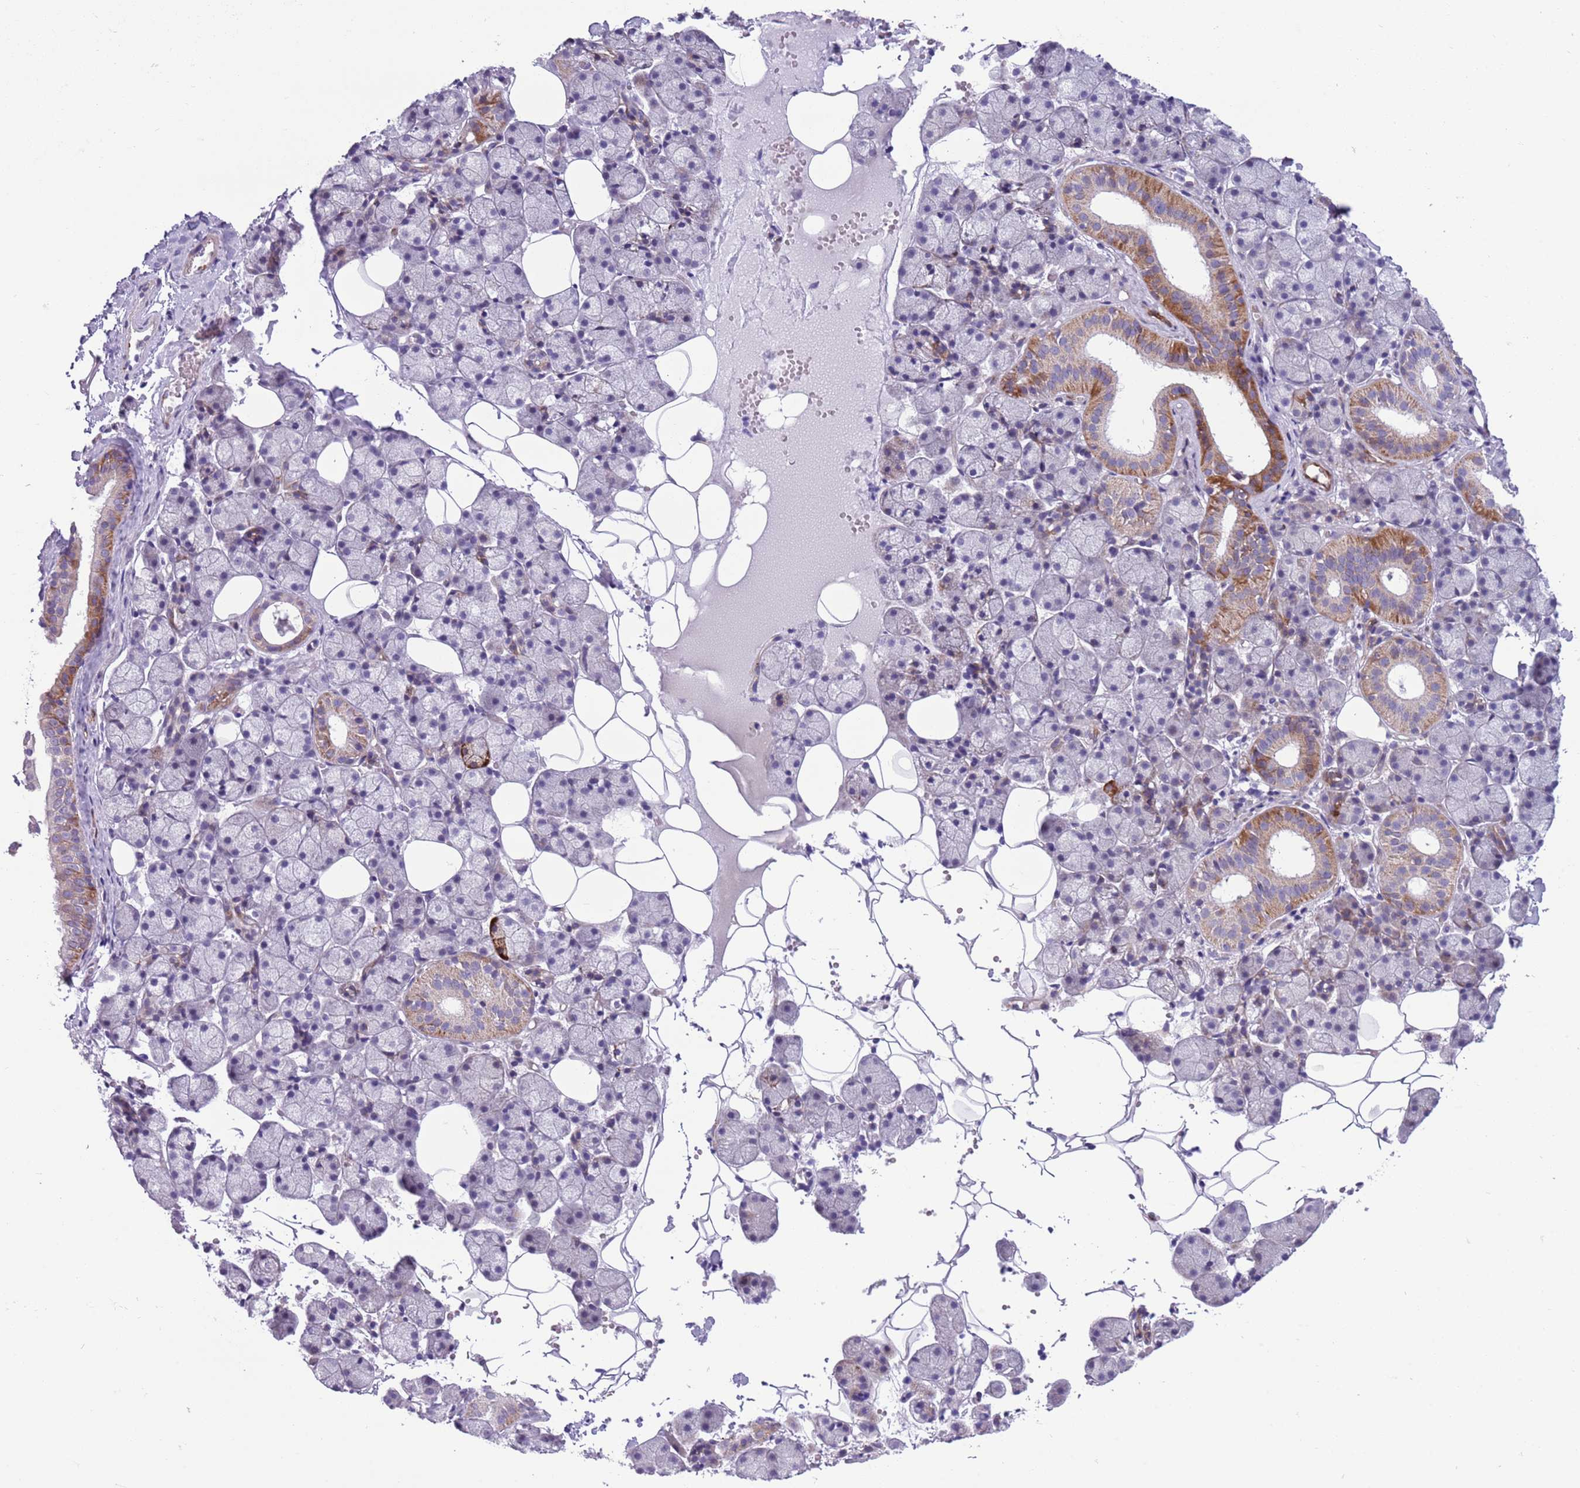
{"staining": {"intensity": "moderate", "quantity": "<25%", "location": "cytoplasmic/membranous"}, "tissue": "salivary gland", "cell_type": "Glandular cells", "image_type": "normal", "snomed": [{"axis": "morphology", "description": "Normal tissue, NOS"}, {"axis": "topography", "description": "Salivary gland"}], "caption": "Immunohistochemistry (IHC) photomicrograph of normal salivary gland: salivary gland stained using immunohistochemistry demonstrates low levels of moderate protein expression localized specifically in the cytoplasmic/membranous of glandular cells, appearing as a cytoplasmic/membranous brown color.", "gene": "MRPL32", "patient": {"sex": "female", "age": 33}}